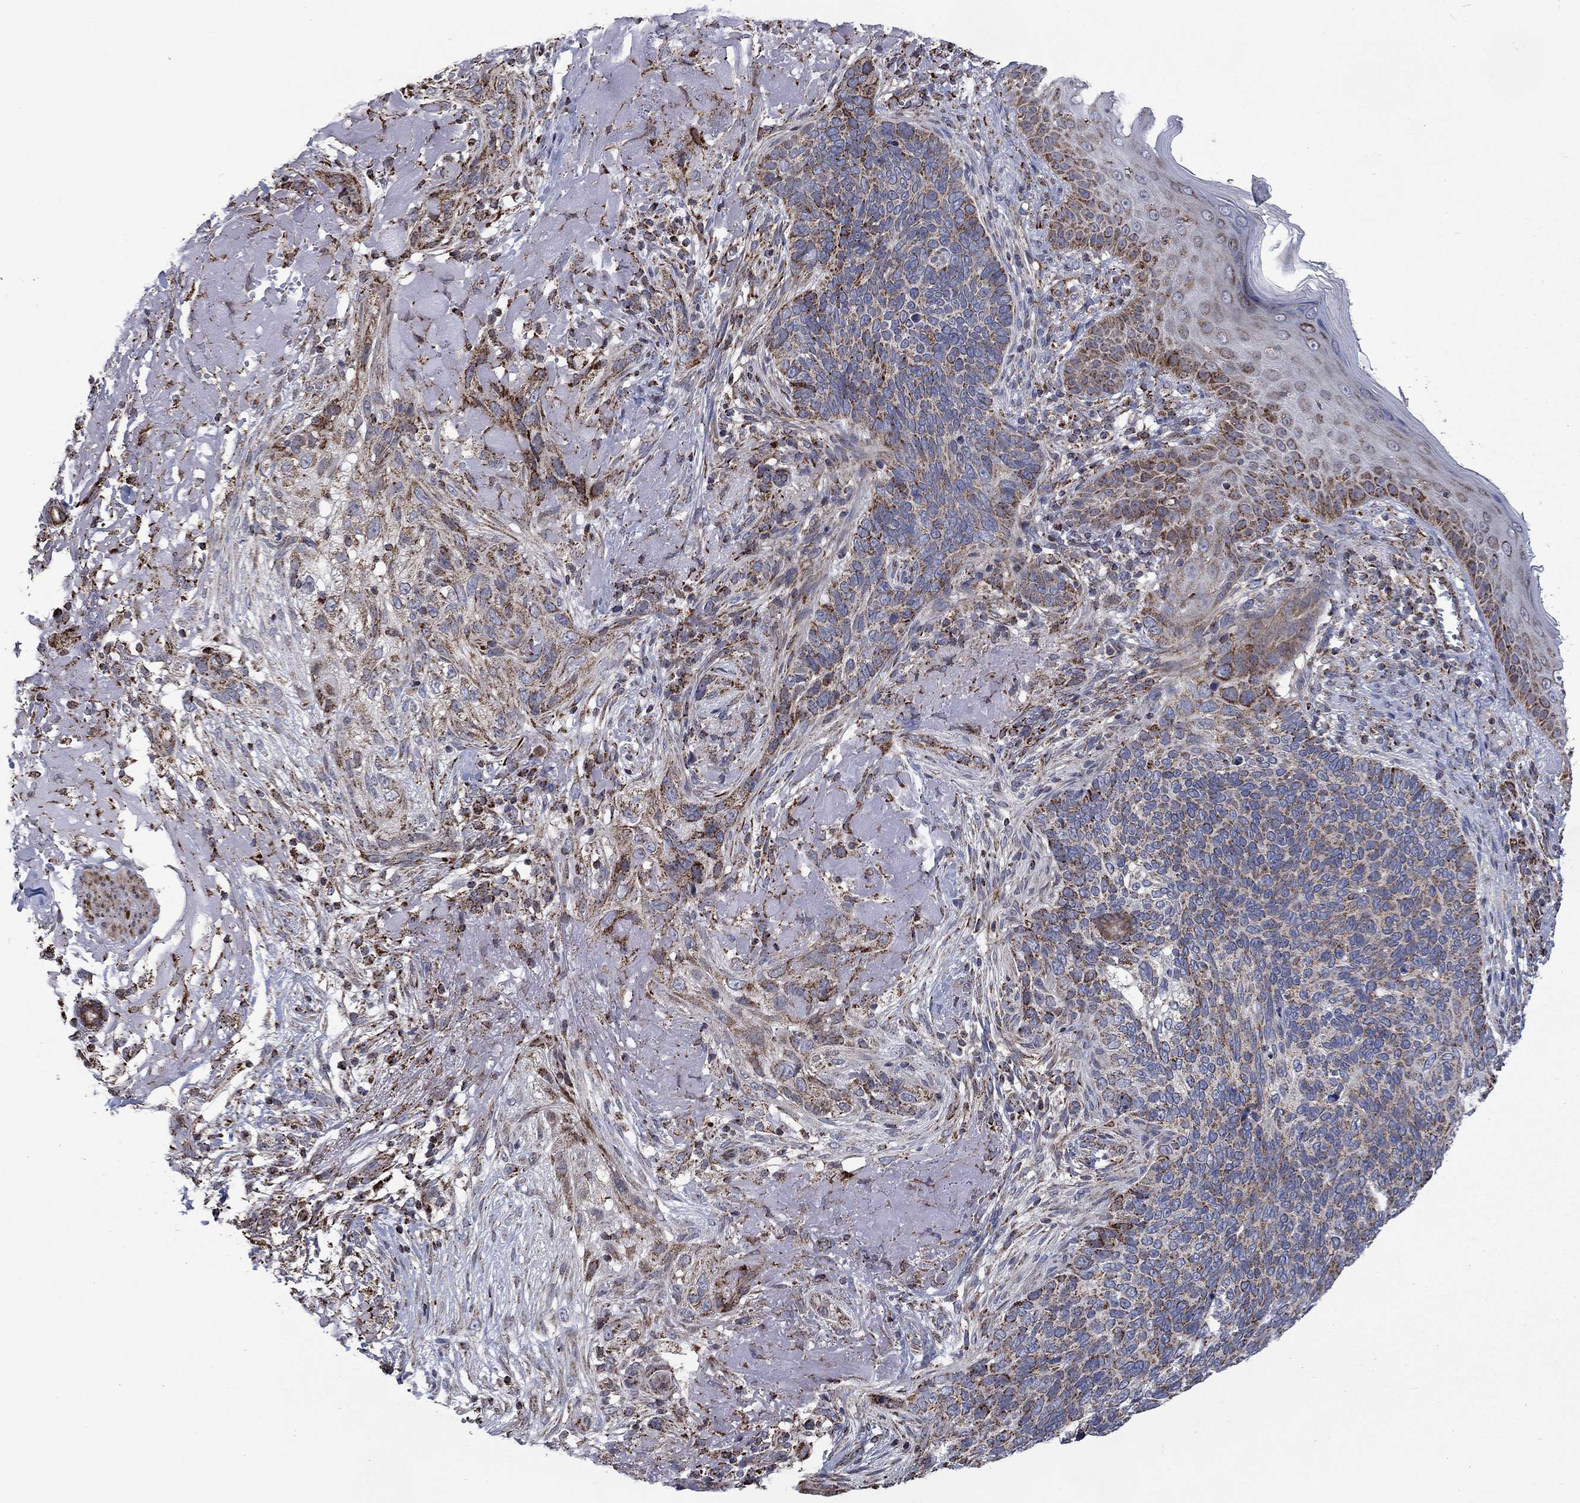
{"staining": {"intensity": "strong", "quantity": "<25%", "location": "cytoplasmic/membranous"}, "tissue": "skin cancer", "cell_type": "Tumor cells", "image_type": "cancer", "snomed": [{"axis": "morphology", "description": "Basal cell carcinoma"}, {"axis": "topography", "description": "Skin"}], "caption": "Skin cancer (basal cell carcinoma) tissue exhibits strong cytoplasmic/membranous expression in approximately <25% of tumor cells, visualized by immunohistochemistry. The protein of interest is stained brown, and the nuclei are stained in blue (DAB IHC with brightfield microscopy, high magnification).", "gene": "MOAP1", "patient": {"sex": "male", "age": 91}}